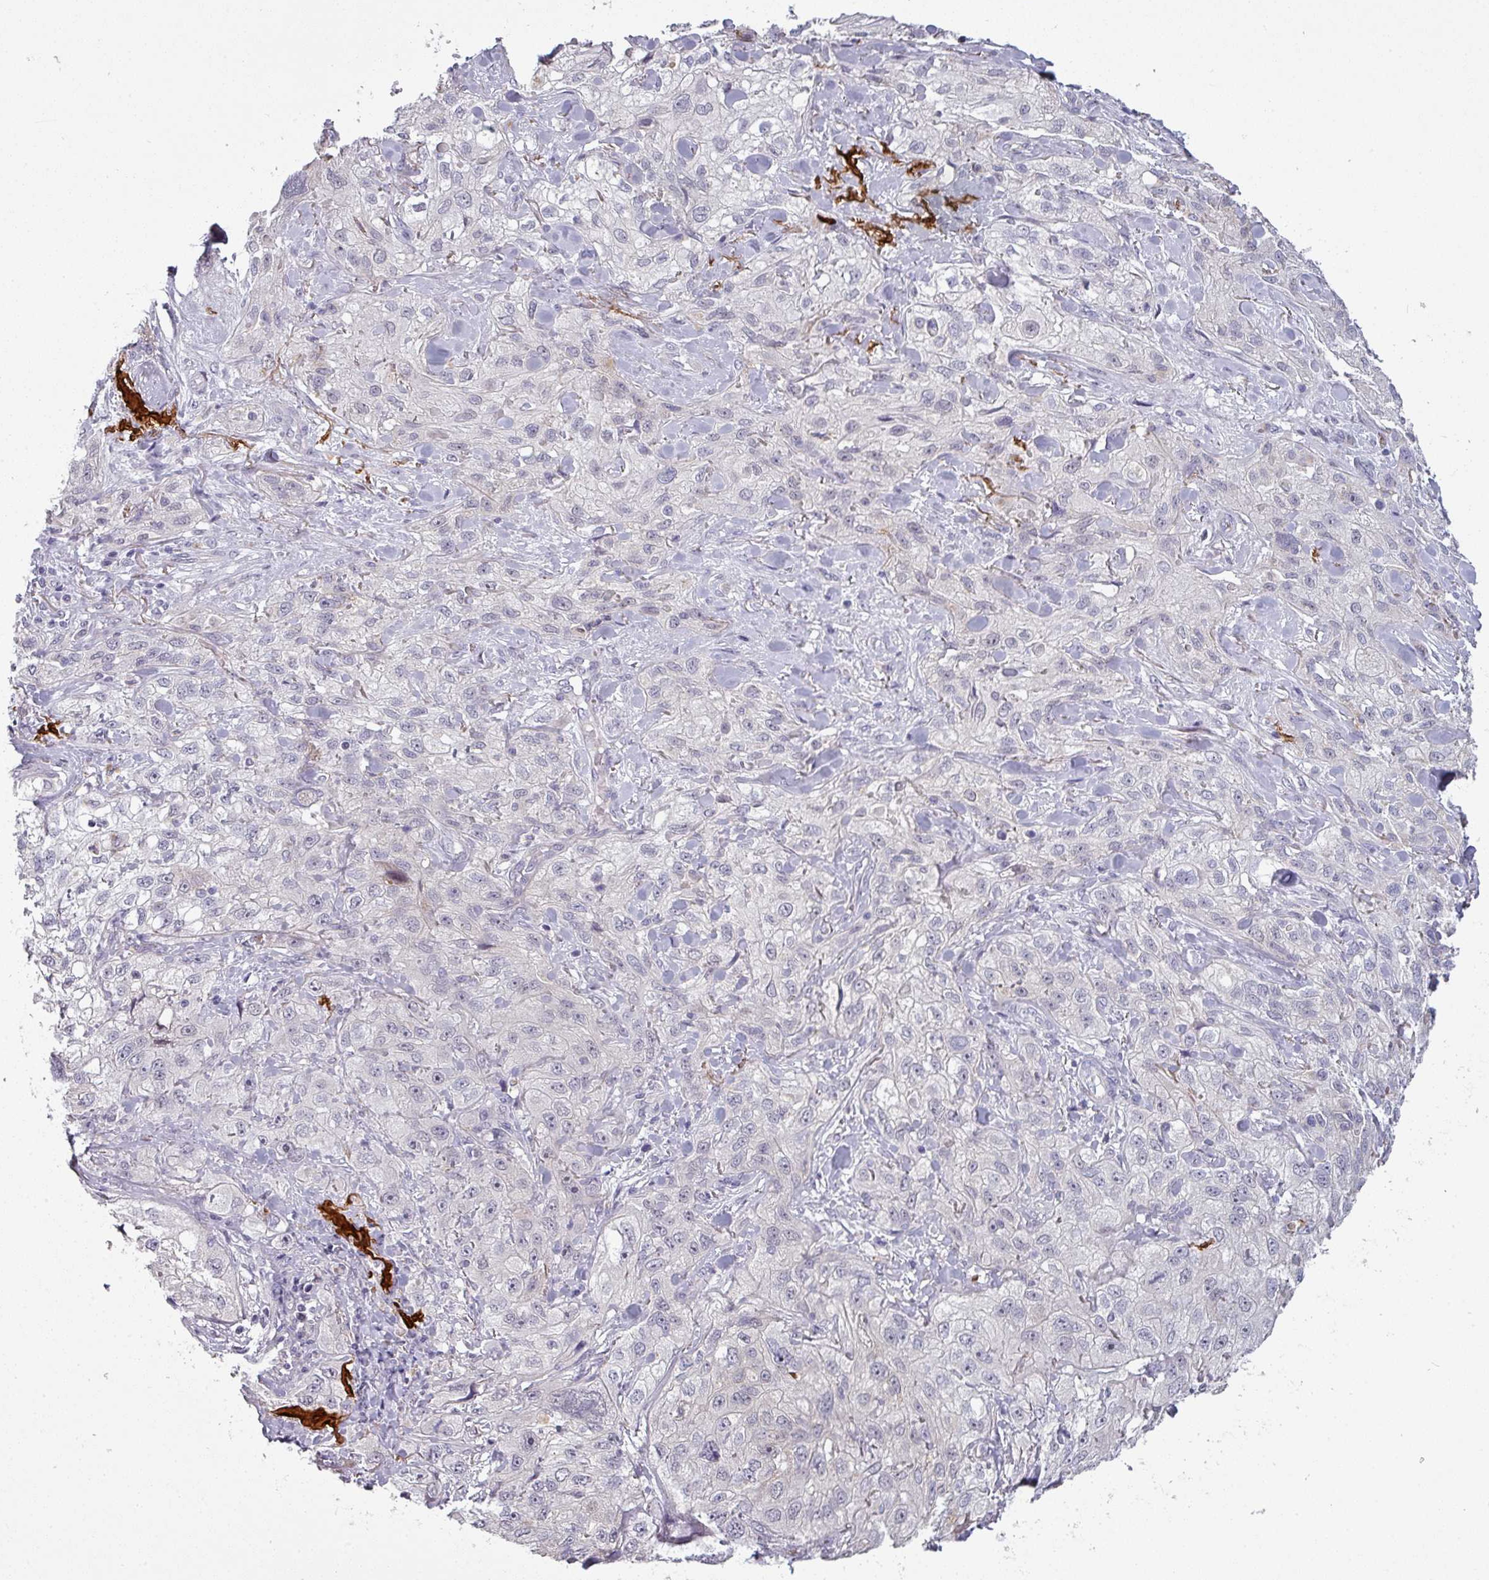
{"staining": {"intensity": "moderate", "quantity": "<25%", "location": "cytoplasmic/membranous"}, "tissue": "skin cancer", "cell_type": "Tumor cells", "image_type": "cancer", "snomed": [{"axis": "morphology", "description": "Squamous cell carcinoma, NOS"}, {"axis": "topography", "description": "Skin"}, {"axis": "topography", "description": "Vulva"}], "caption": "There is low levels of moderate cytoplasmic/membranous expression in tumor cells of skin cancer, as demonstrated by immunohistochemical staining (brown color).", "gene": "C2orf16", "patient": {"sex": "female", "age": 86}}